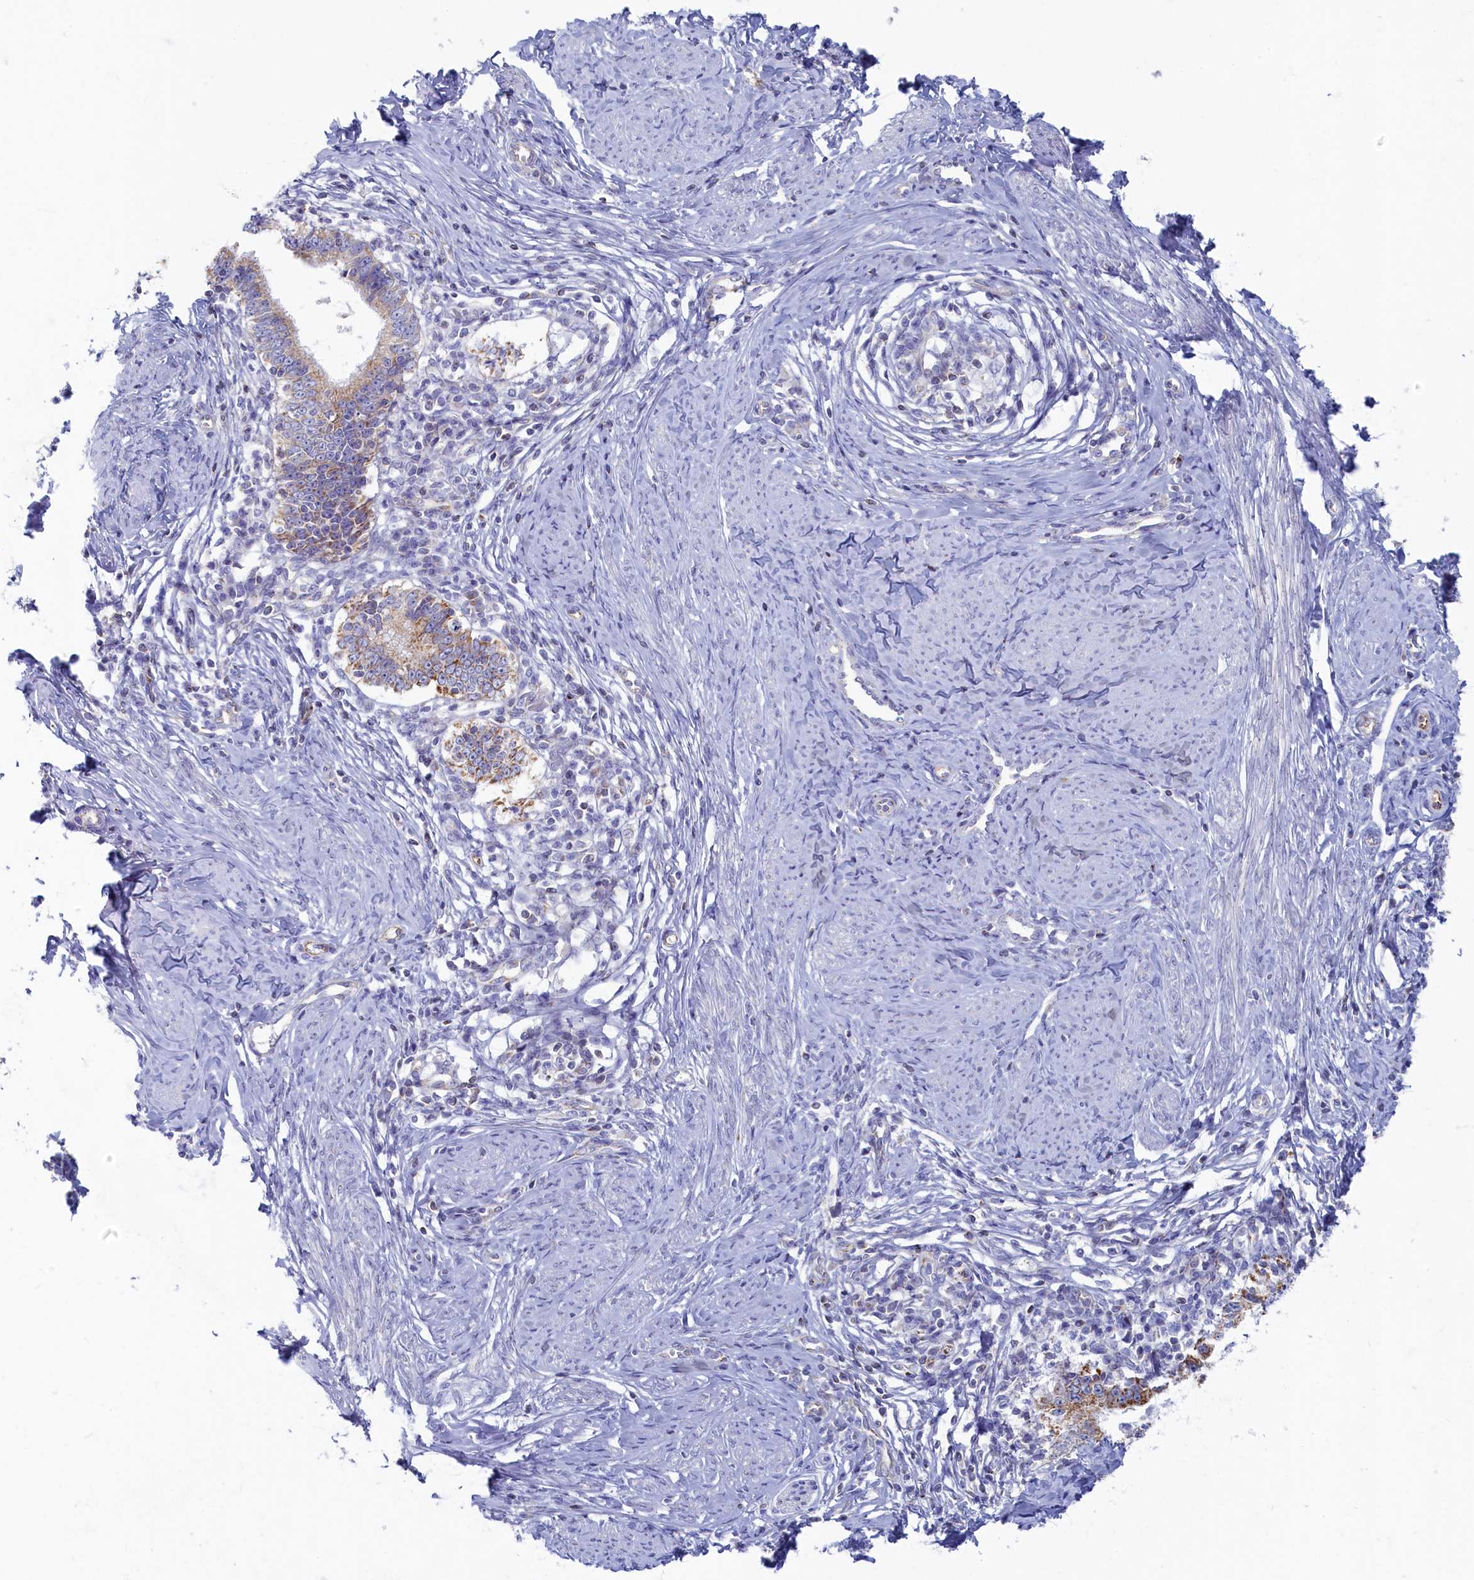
{"staining": {"intensity": "moderate", "quantity": "25%-75%", "location": "cytoplasmic/membranous"}, "tissue": "cervical cancer", "cell_type": "Tumor cells", "image_type": "cancer", "snomed": [{"axis": "morphology", "description": "Adenocarcinoma, NOS"}, {"axis": "topography", "description": "Cervix"}], "caption": "The image shows immunohistochemical staining of cervical adenocarcinoma. There is moderate cytoplasmic/membranous positivity is present in approximately 25%-75% of tumor cells. The staining was performed using DAB (3,3'-diaminobenzidine), with brown indicating positive protein expression. Nuclei are stained blue with hematoxylin.", "gene": "OCIAD2", "patient": {"sex": "female", "age": 36}}